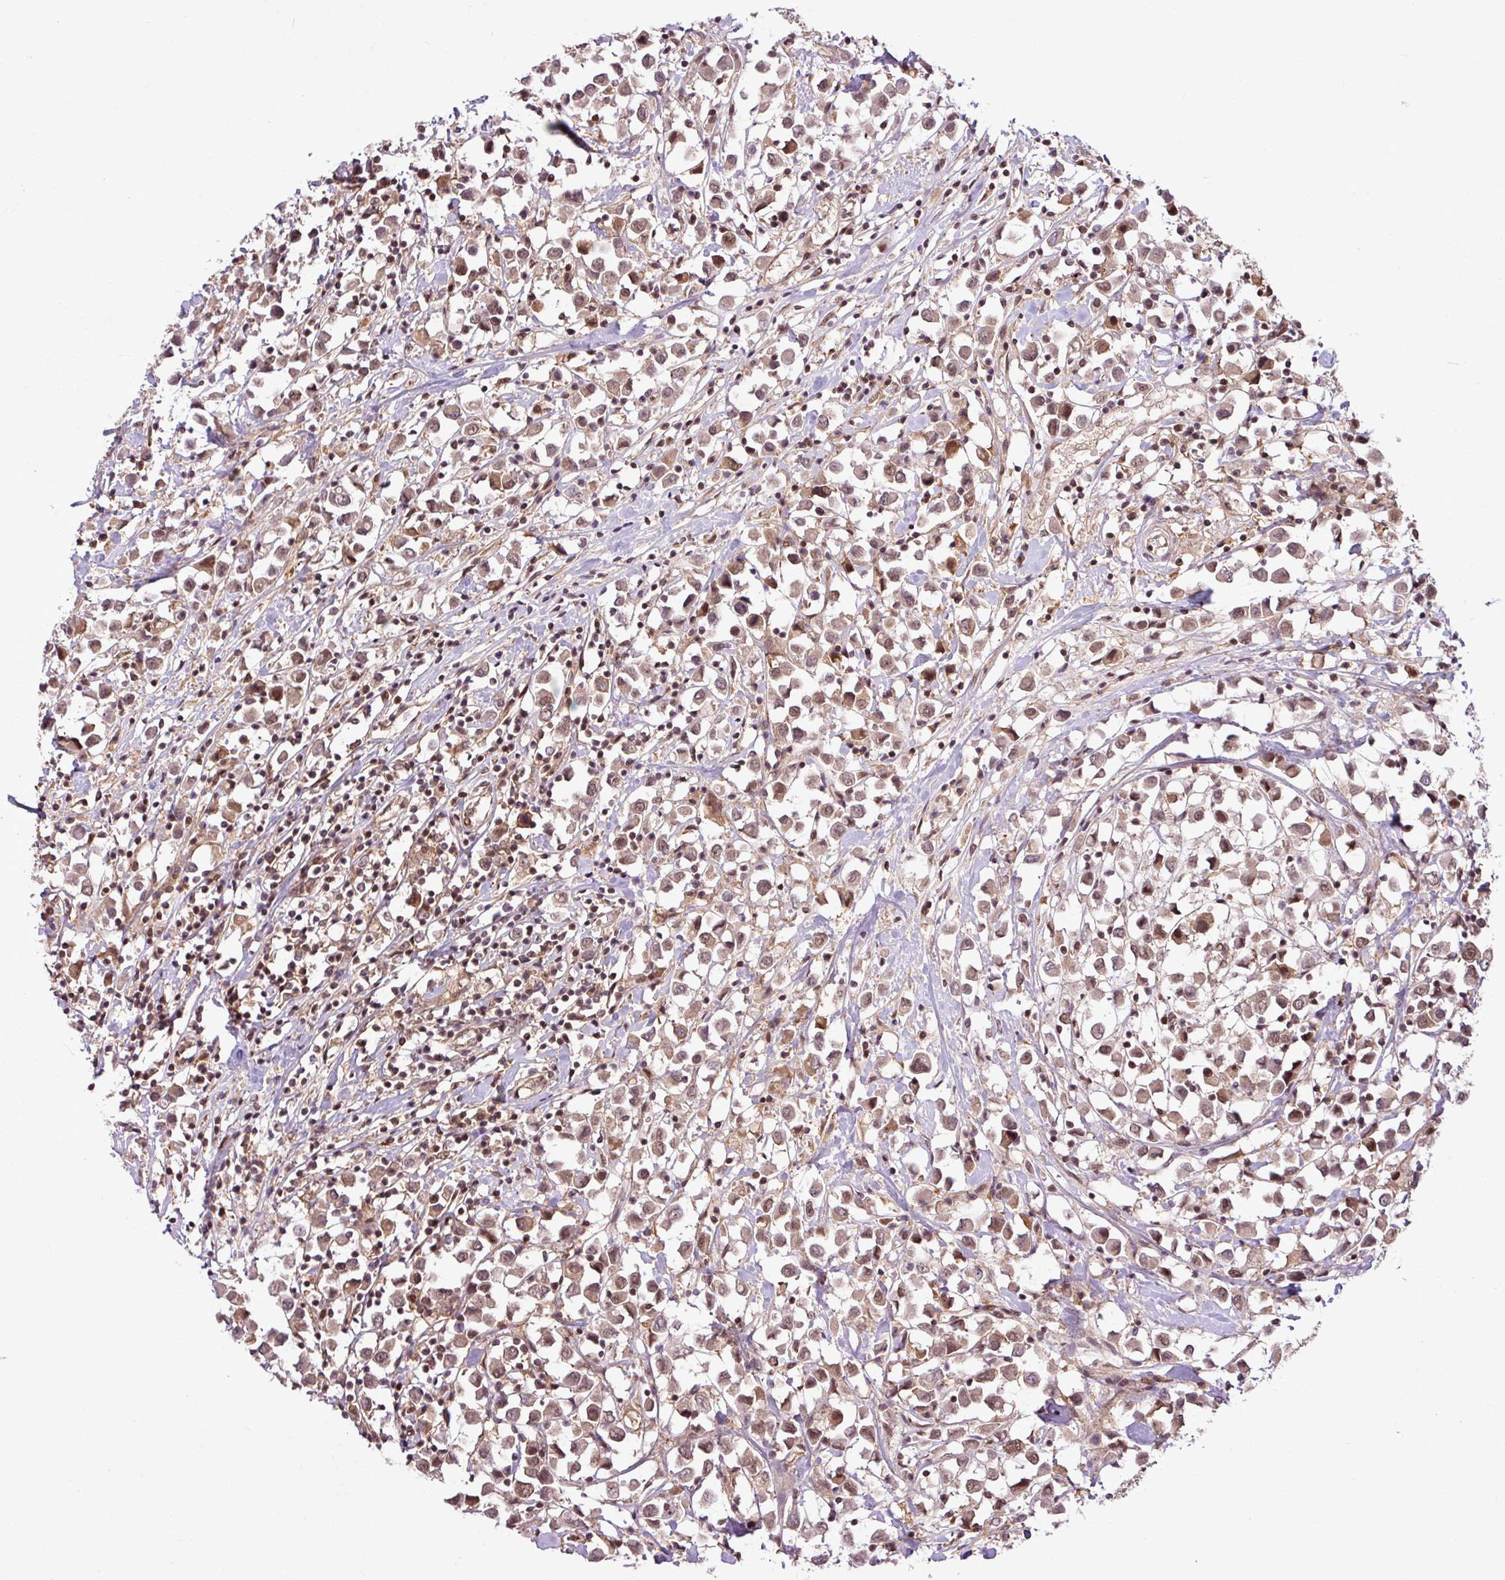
{"staining": {"intensity": "moderate", "quantity": ">75%", "location": "cytoplasmic/membranous,nuclear"}, "tissue": "breast cancer", "cell_type": "Tumor cells", "image_type": "cancer", "snomed": [{"axis": "morphology", "description": "Duct carcinoma"}, {"axis": "topography", "description": "Breast"}], "caption": "Immunohistochemical staining of breast cancer demonstrates medium levels of moderate cytoplasmic/membranous and nuclear protein staining in approximately >75% of tumor cells.", "gene": "ITPKC", "patient": {"sex": "female", "age": 61}}